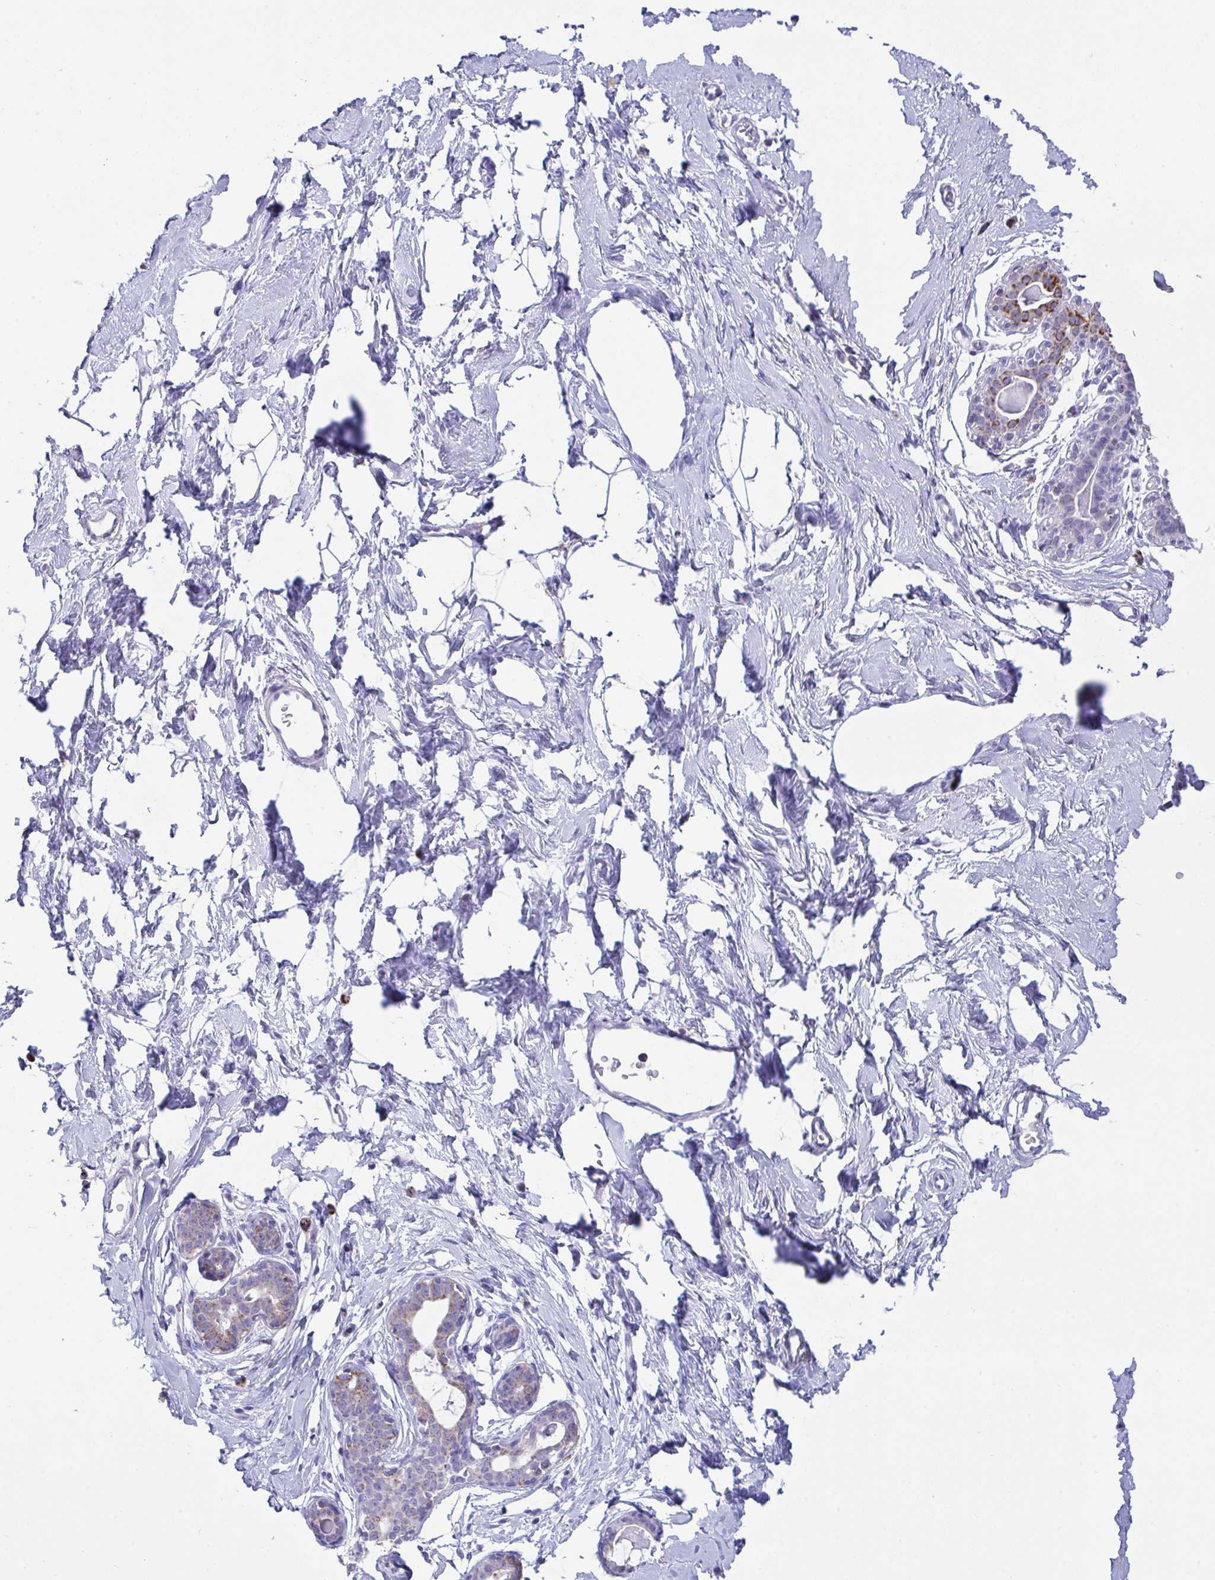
{"staining": {"intensity": "negative", "quantity": "none", "location": "none"}, "tissue": "breast", "cell_type": "Adipocytes", "image_type": "normal", "snomed": [{"axis": "morphology", "description": "Normal tissue, NOS"}, {"axis": "topography", "description": "Breast"}], "caption": "Breast was stained to show a protein in brown. There is no significant positivity in adipocytes. (DAB immunohistochemistry (IHC) visualized using brightfield microscopy, high magnification).", "gene": "PLA2G12B", "patient": {"sex": "female", "age": 45}}